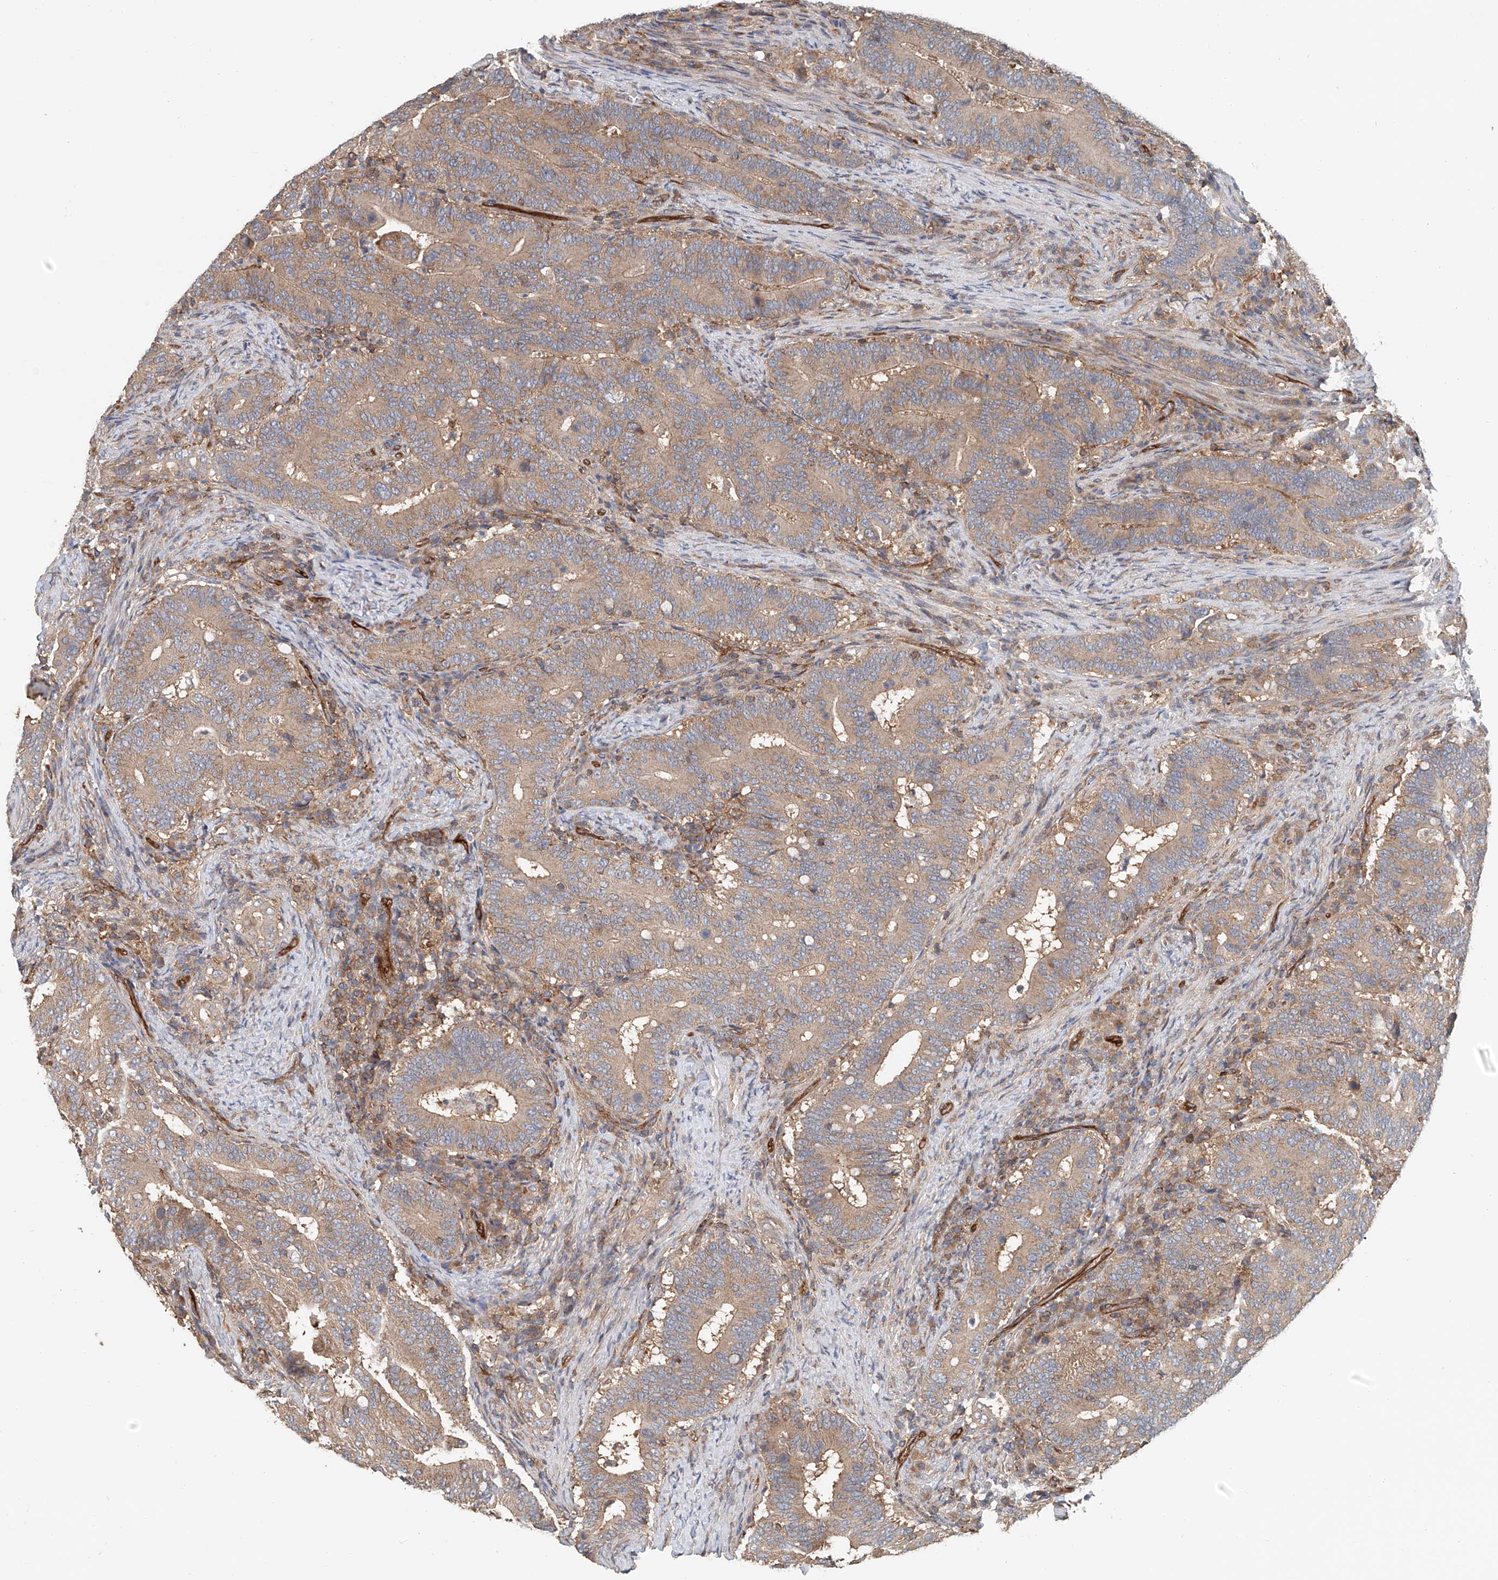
{"staining": {"intensity": "weak", "quantity": ">75%", "location": "cytoplasmic/membranous"}, "tissue": "colorectal cancer", "cell_type": "Tumor cells", "image_type": "cancer", "snomed": [{"axis": "morphology", "description": "Adenocarcinoma, NOS"}, {"axis": "topography", "description": "Colon"}], "caption": "IHC (DAB) staining of human colorectal adenocarcinoma shows weak cytoplasmic/membranous protein expression in approximately >75% of tumor cells.", "gene": "FRYL", "patient": {"sex": "female", "age": 66}}